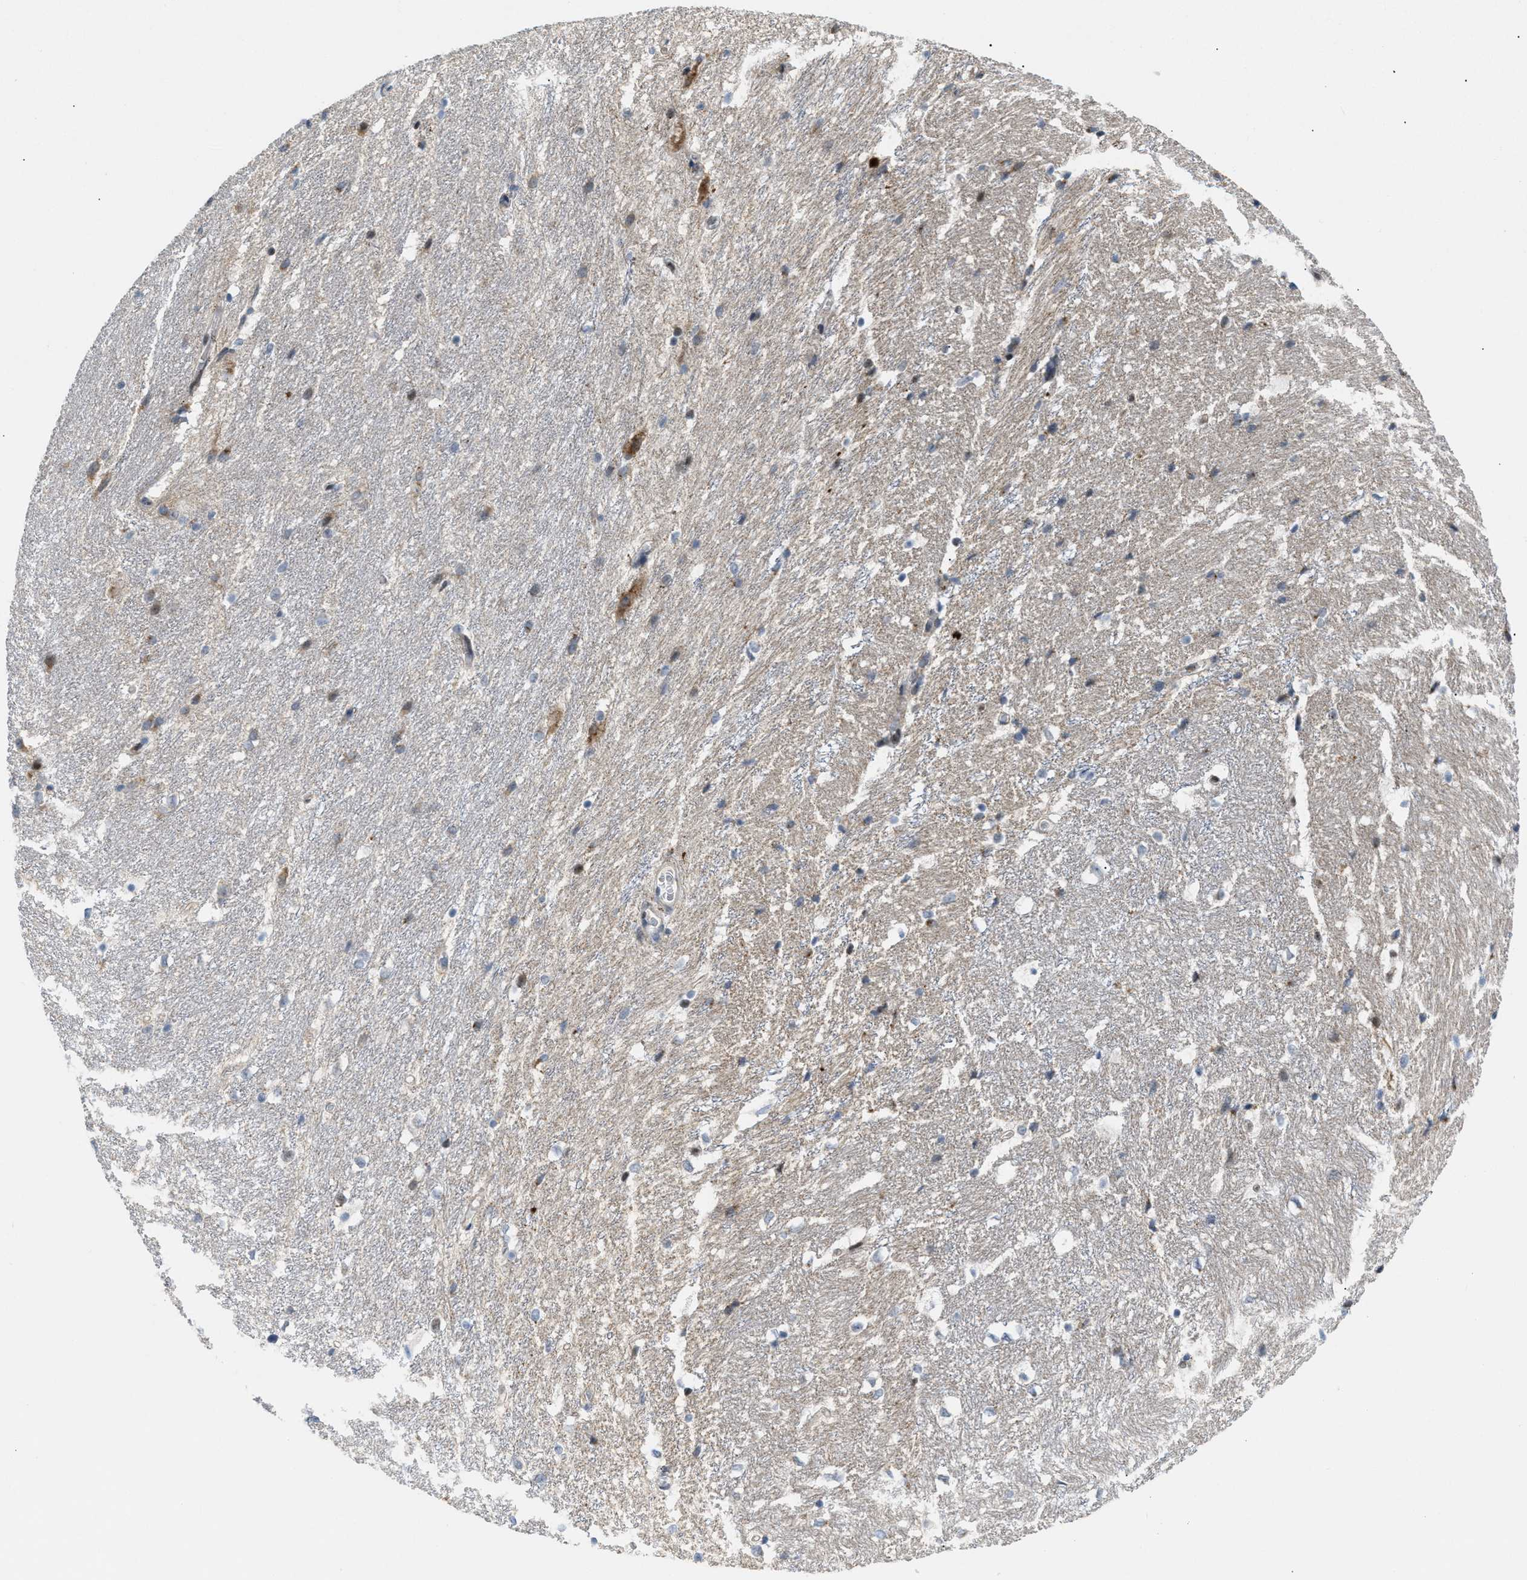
{"staining": {"intensity": "negative", "quantity": "none", "location": "none"}, "tissue": "hippocampus", "cell_type": "Glial cells", "image_type": "normal", "snomed": [{"axis": "morphology", "description": "Normal tissue, NOS"}, {"axis": "topography", "description": "Hippocampus"}], "caption": "Glial cells show no significant protein positivity in unremarkable hippocampus.", "gene": "PPARD", "patient": {"sex": "female", "age": 19}}